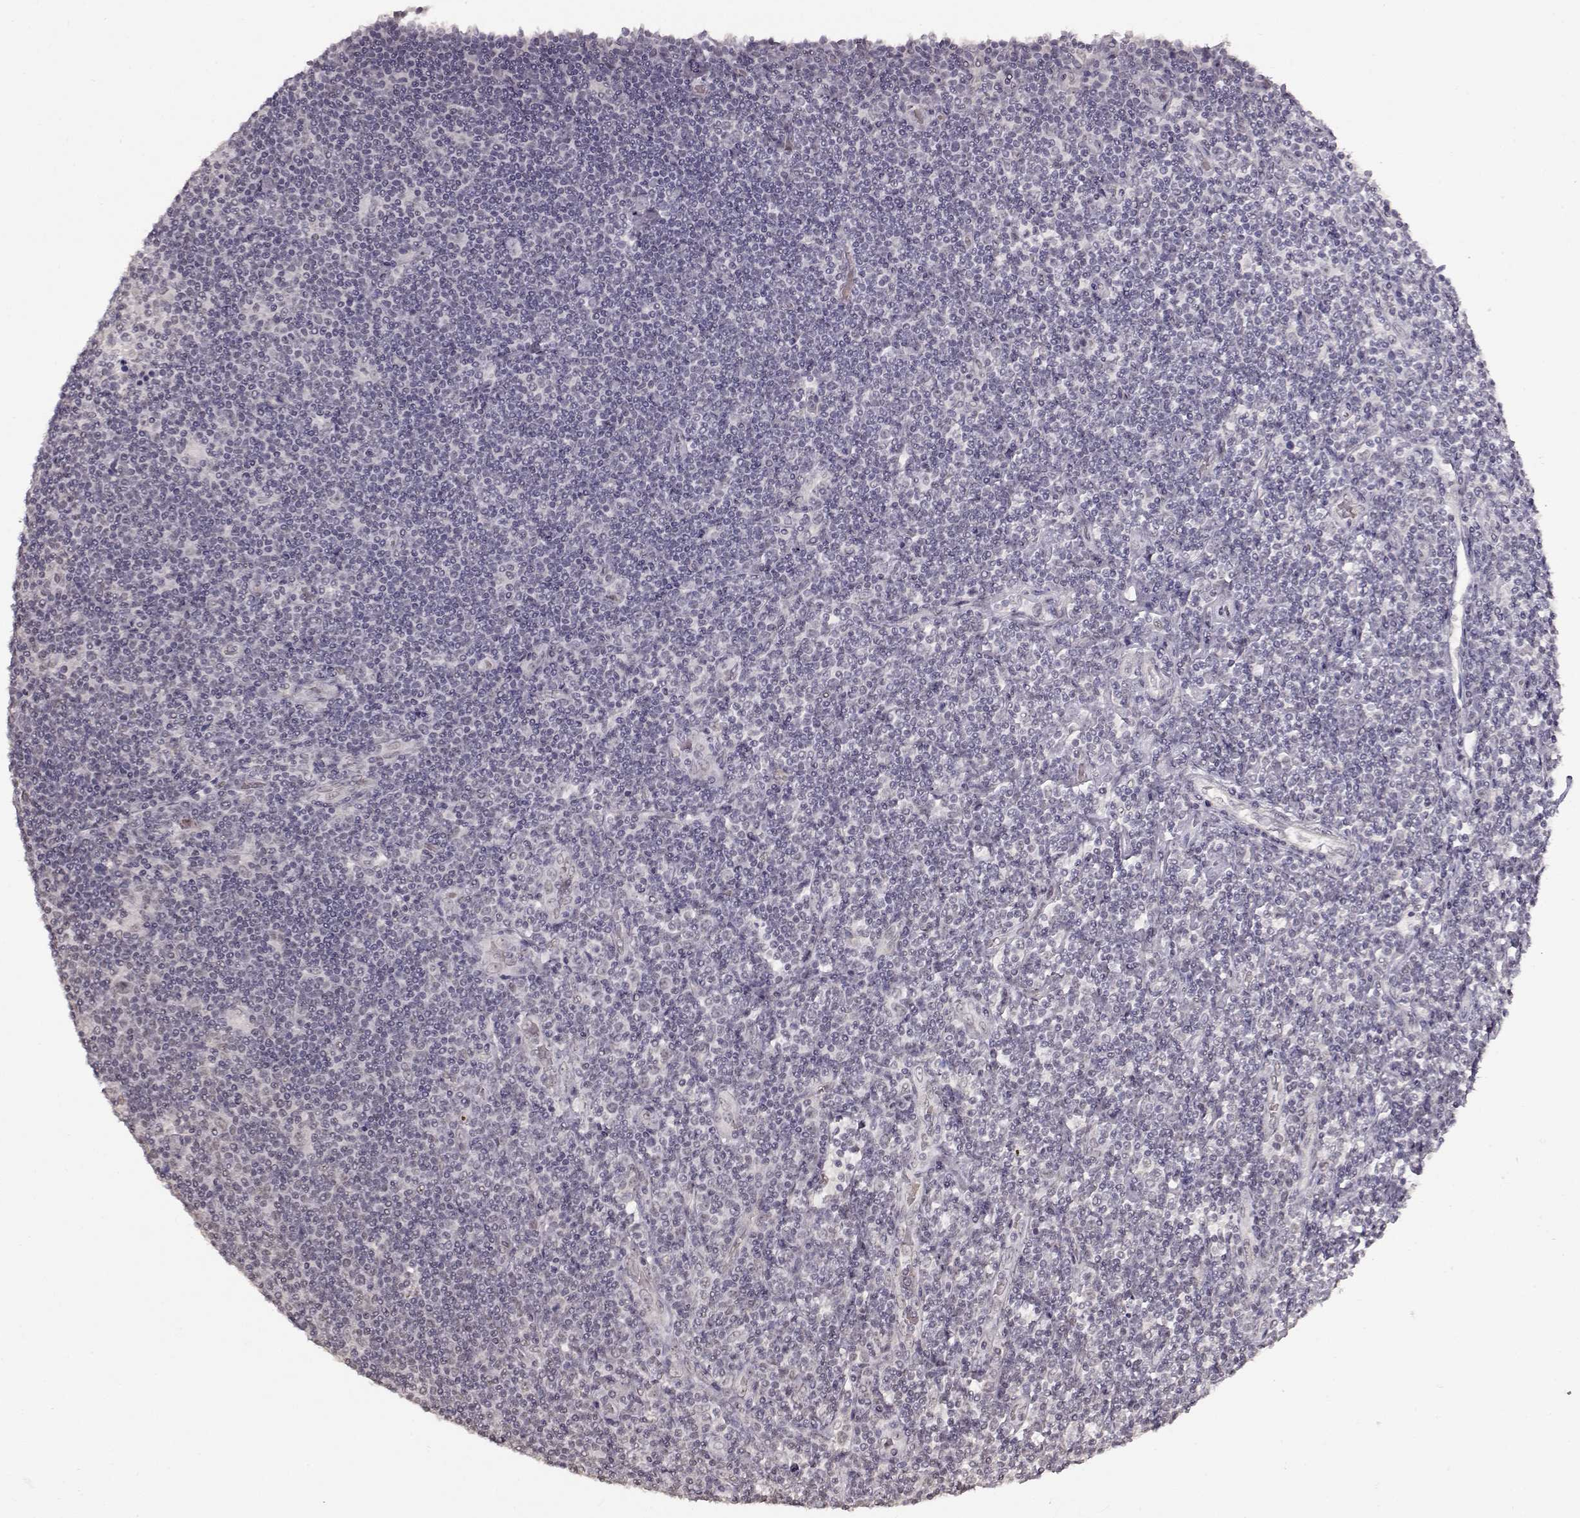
{"staining": {"intensity": "negative", "quantity": "none", "location": "none"}, "tissue": "lymphoma", "cell_type": "Tumor cells", "image_type": "cancer", "snomed": [{"axis": "morphology", "description": "Hodgkin's disease, NOS"}, {"axis": "topography", "description": "Lymph node"}], "caption": "The histopathology image displays no staining of tumor cells in lymphoma.", "gene": "PCP4", "patient": {"sex": "male", "age": 40}}